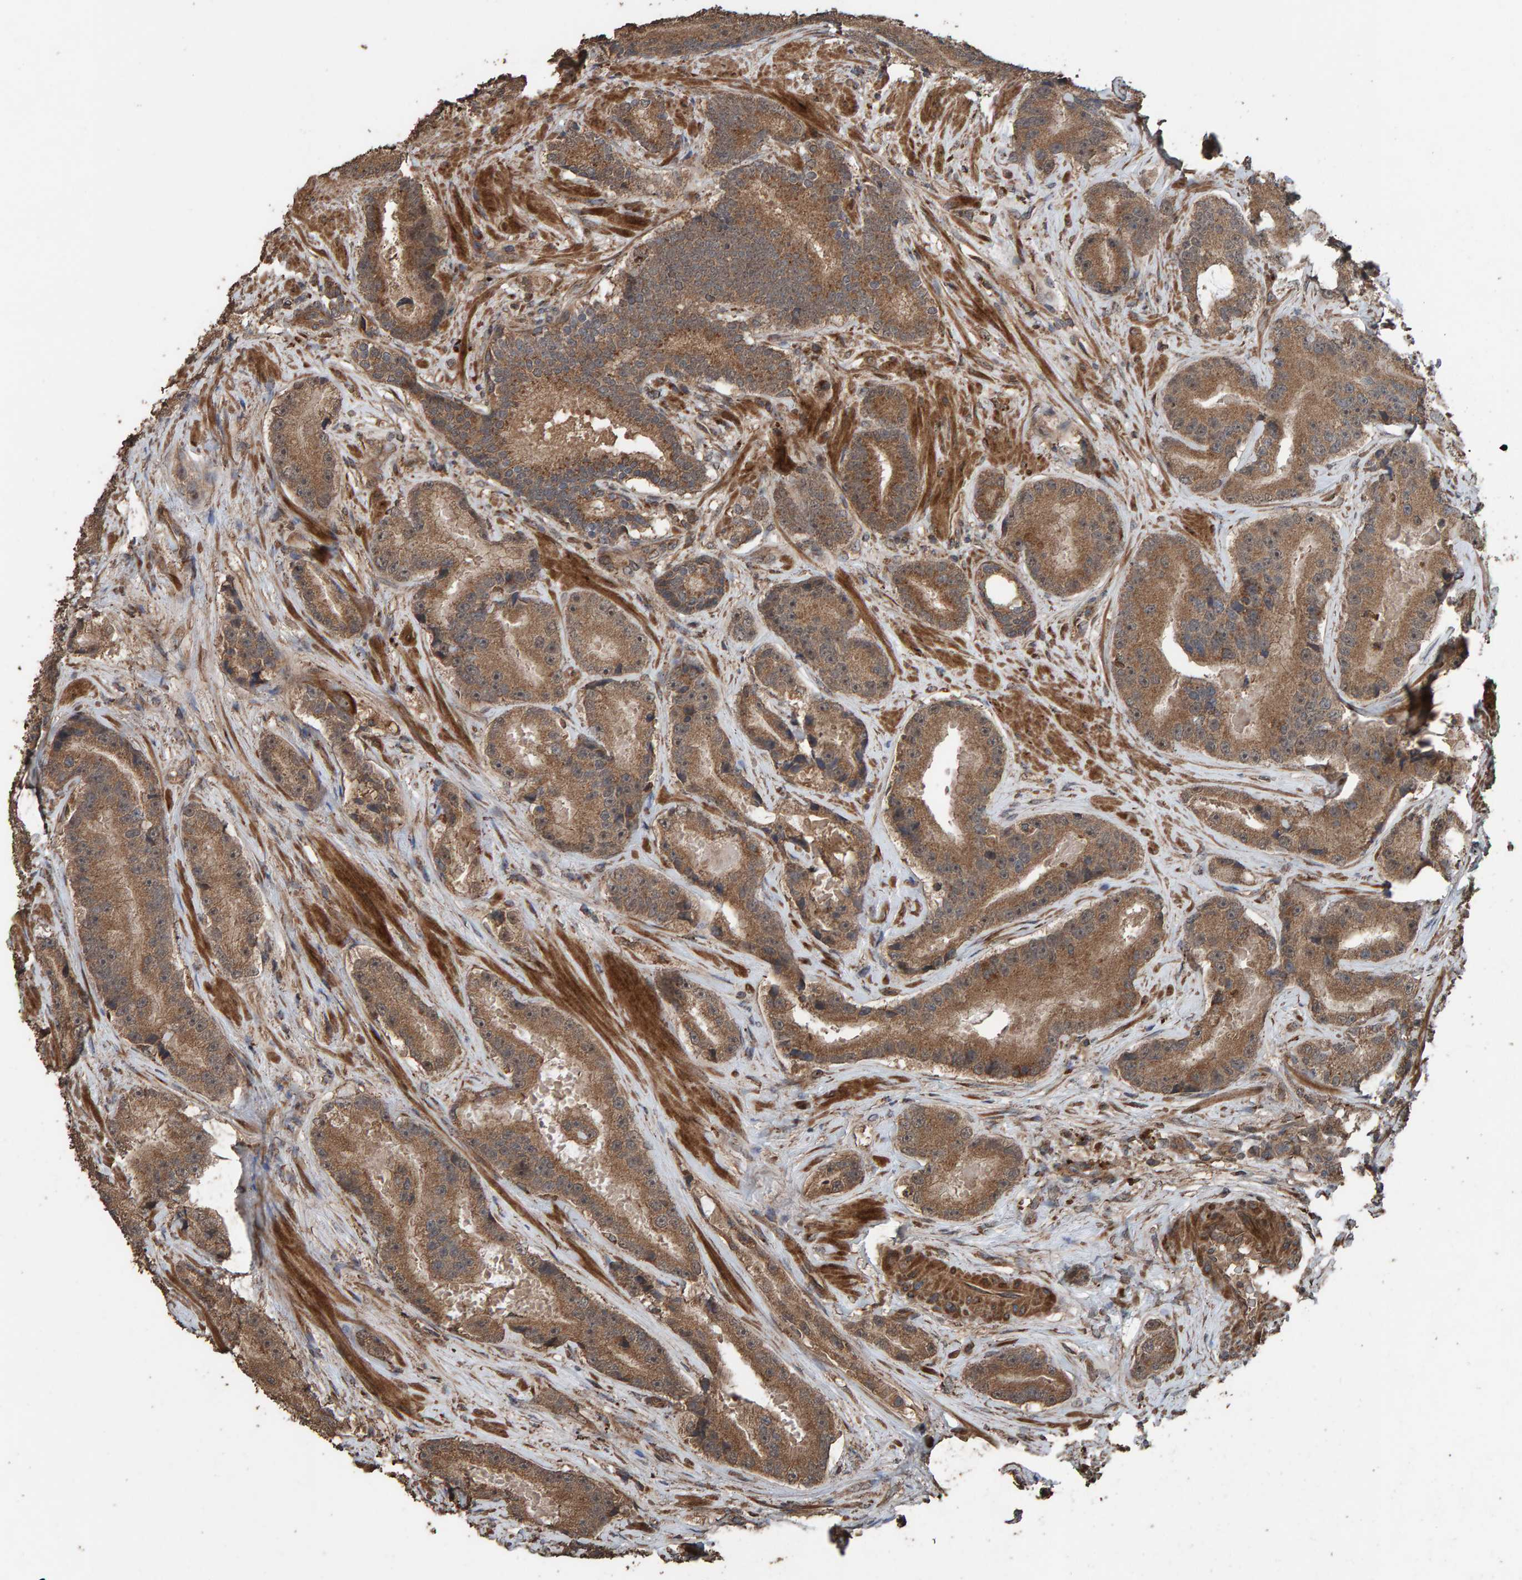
{"staining": {"intensity": "strong", "quantity": ">75%", "location": "cytoplasmic/membranous"}, "tissue": "prostate cancer", "cell_type": "Tumor cells", "image_type": "cancer", "snomed": [{"axis": "morphology", "description": "Adenocarcinoma, High grade"}, {"axis": "topography", "description": "Prostate"}], "caption": "Immunohistochemical staining of prostate cancer reveals high levels of strong cytoplasmic/membranous staining in approximately >75% of tumor cells.", "gene": "DUS1L", "patient": {"sex": "male", "age": 55}}